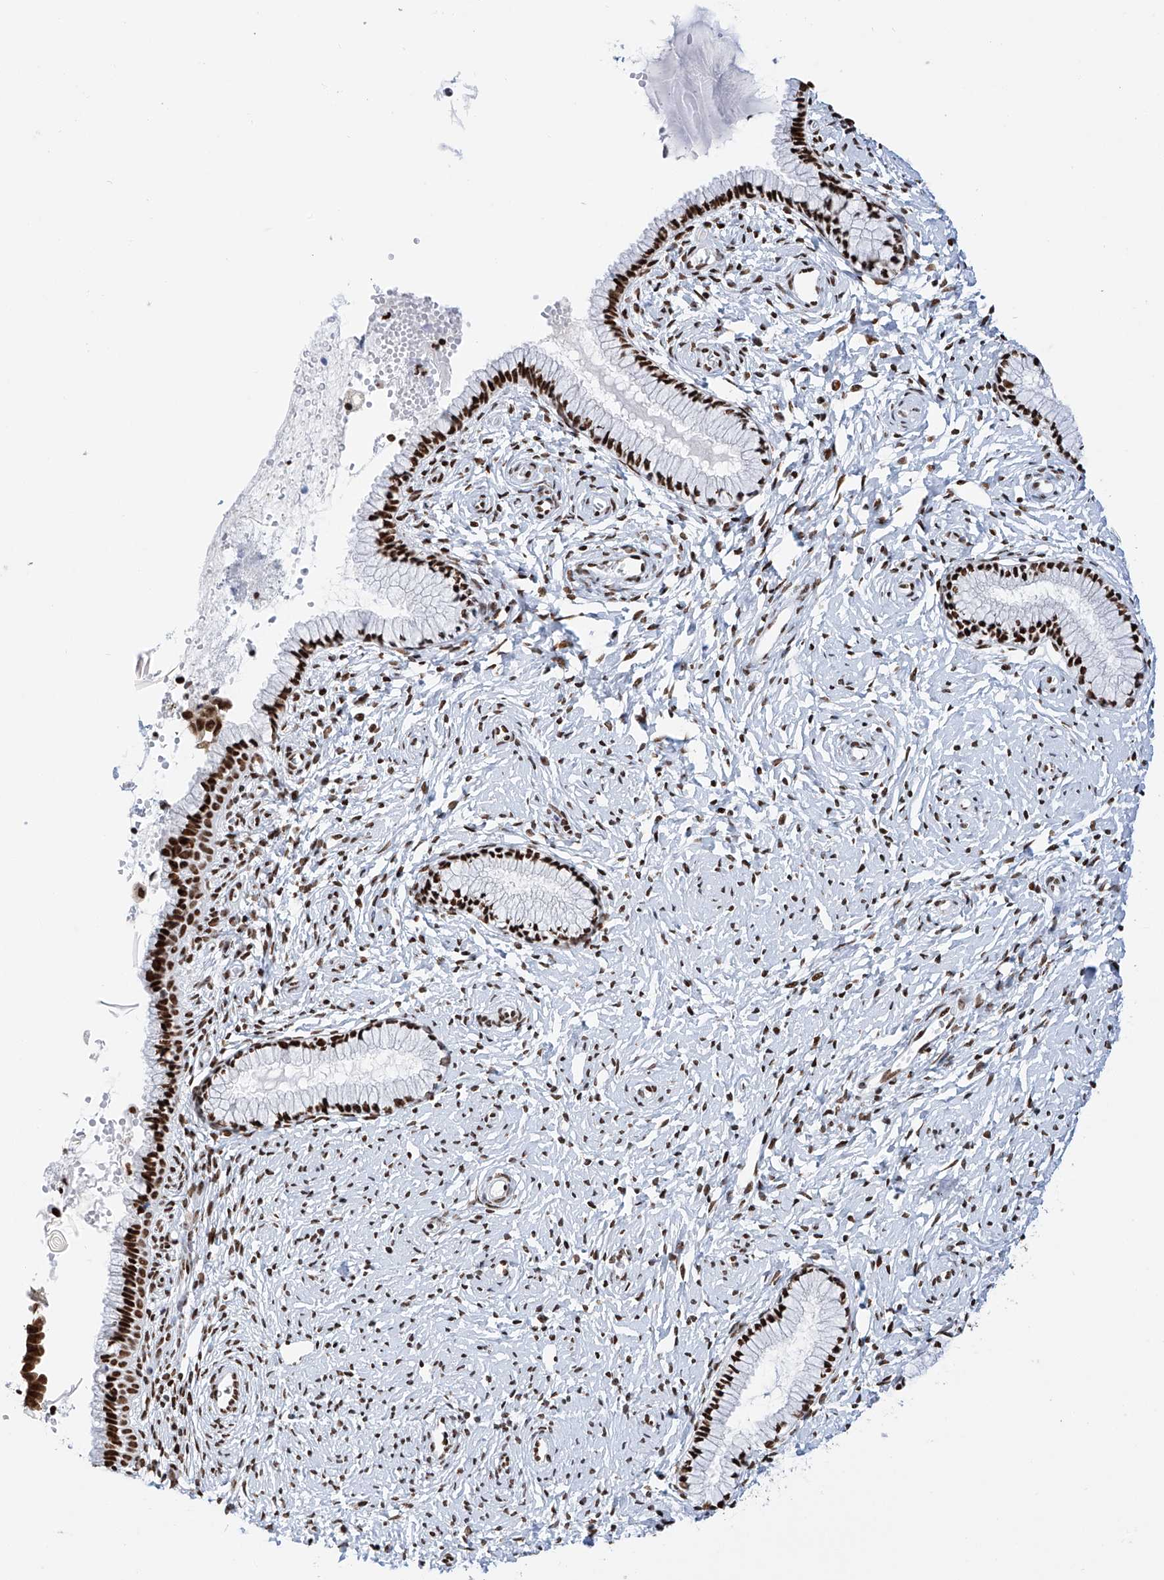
{"staining": {"intensity": "strong", "quantity": ">75%", "location": "nuclear"}, "tissue": "cervix", "cell_type": "Glandular cells", "image_type": "normal", "snomed": [{"axis": "morphology", "description": "Normal tissue, NOS"}, {"axis": "topography", "description": "Cervix"}], "caption": "This is a histology image of immunohistochemistry staining of unremarkable cervix, which shows strong positivity in the nuclear of glandular cells.", "gene": "SRSF6", "patient": {"sex": "female", "age": 33}}